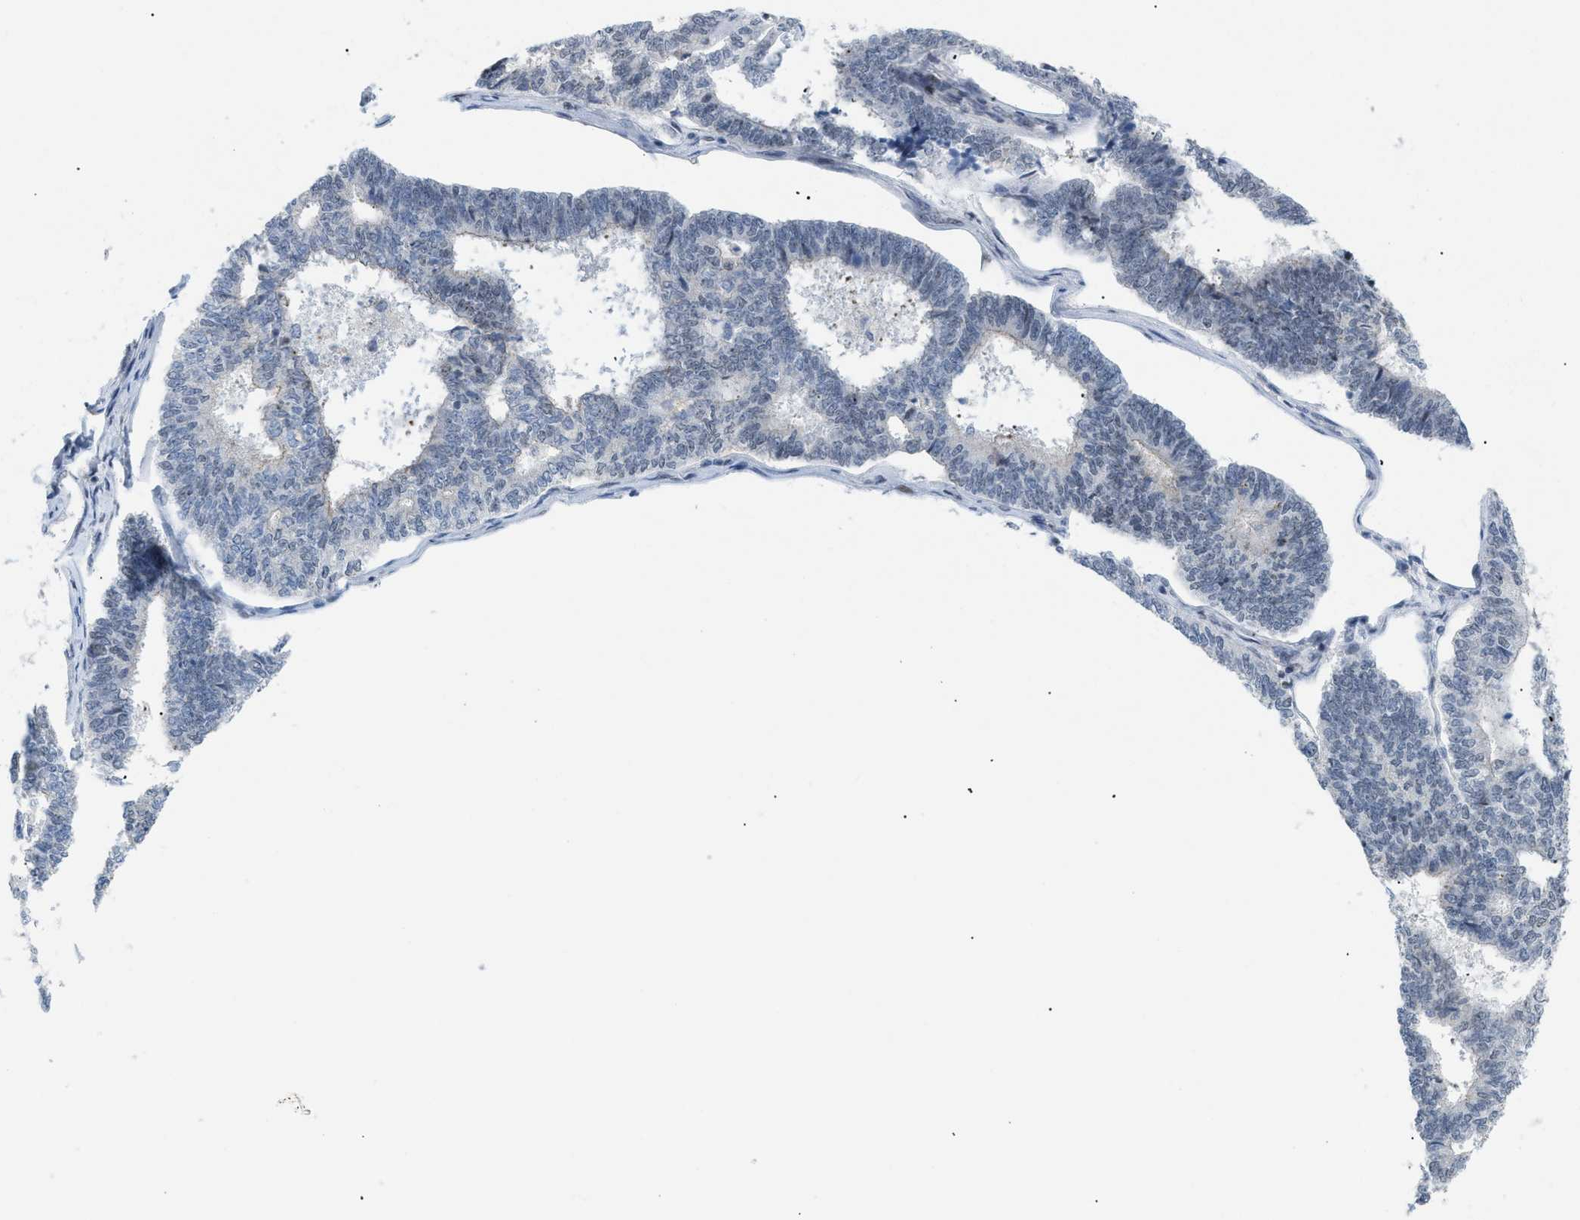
{"staining": {"intensity": "negative", "quantity": "none", "location": "none"}, "tissue": "endometrial cancer", "cell_type": "Tumor cells", "image_type": "cancer", "snomed": [{"axis": "morphology", "description": "Adenocarcinoma, NOS"}, {"axis": "topography", "description": "Endometrium"}], "caption": "IHC of endometrial cancer reveals no positivity in tumor cells. (Immunohistochemistry (ihc), brightfield microscopy, high magnification).", "gene": "MED1", "patient": {"sex": "female", "age": 70}}